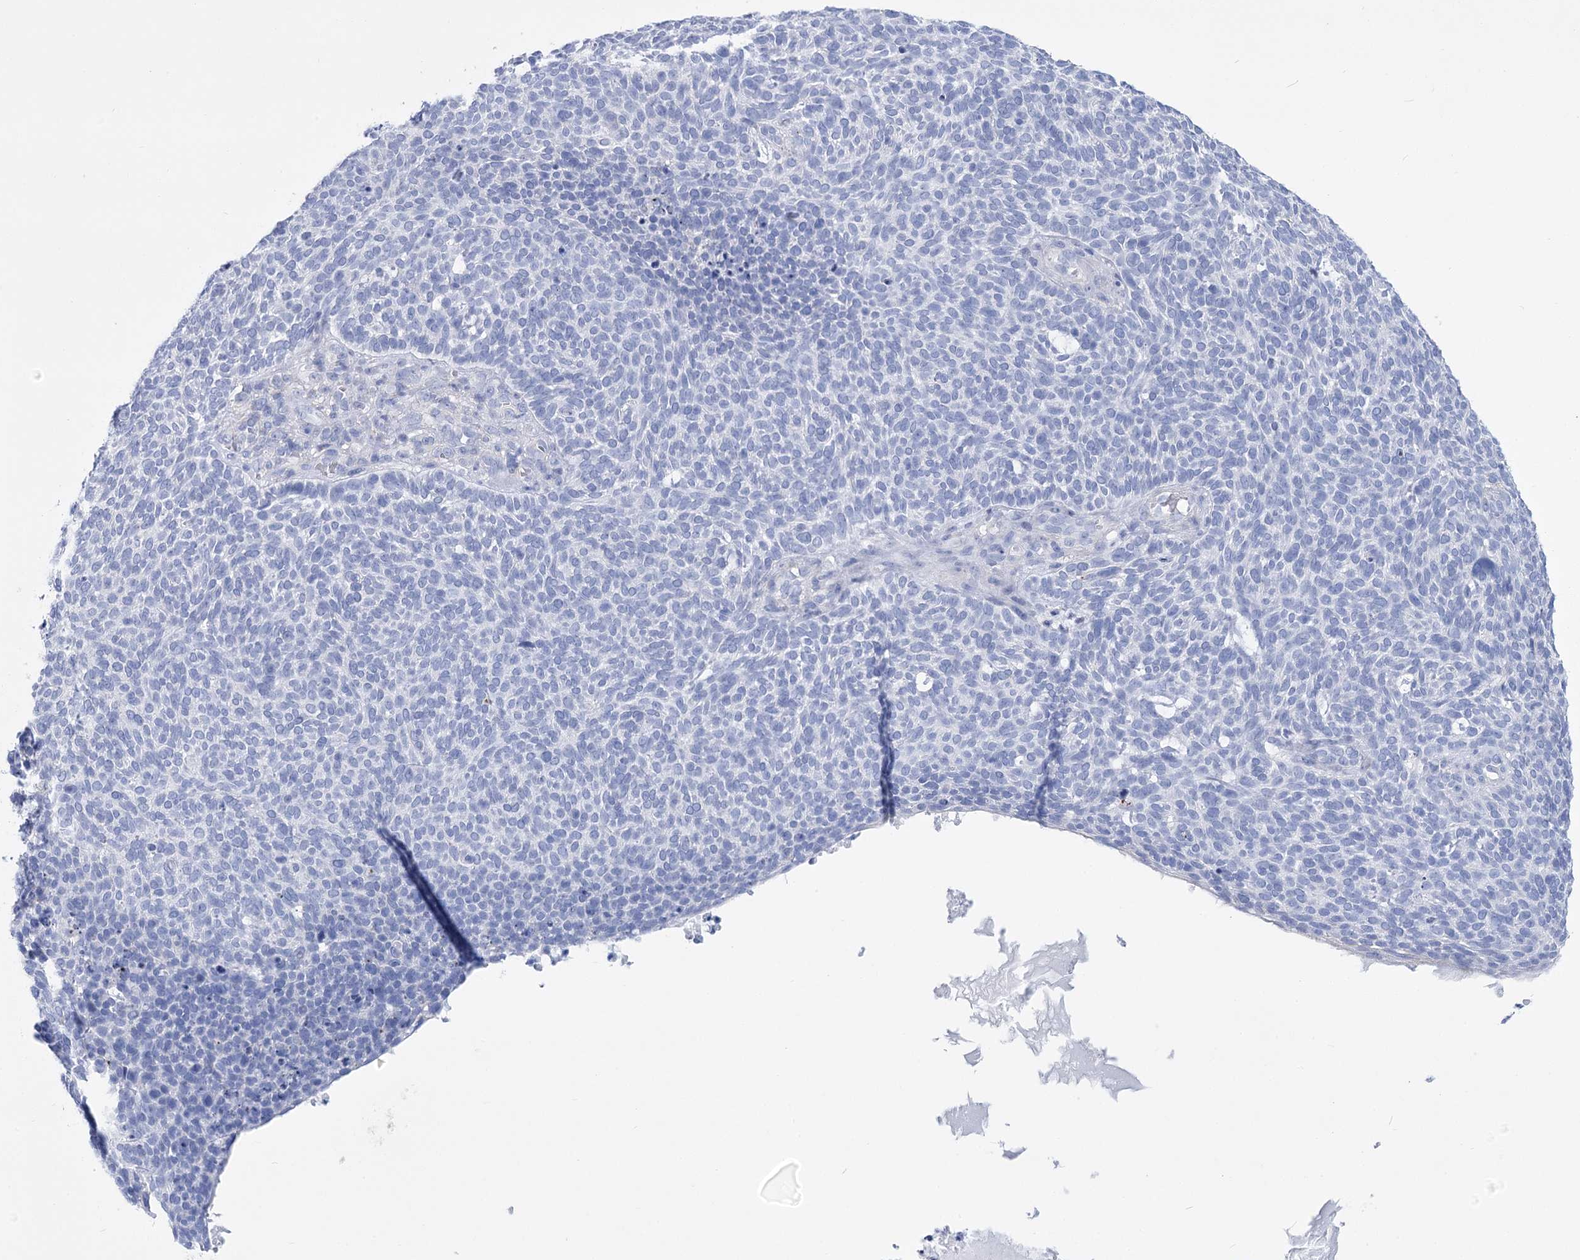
{"staining": {"intensity": "negative", "quantity": "none", "location": "none"}, "tissue": "skin cancer", "cell_type": "Tumor cells", "image_type": "cancer", "snomed": [{"axis": "morphology", "description": "Squamous cell carcinoma, NOS"}, {"axis": "topography", "description": "Skin"}], "caption": "Immunohistochemical staining of skin cancer (squamous cell carcinoma) reveals no significant expression in tumor cells. Nuclei are stained in blue.", "gene": "PCDHA1", "patient": {"sex": "female", "age": 90}}